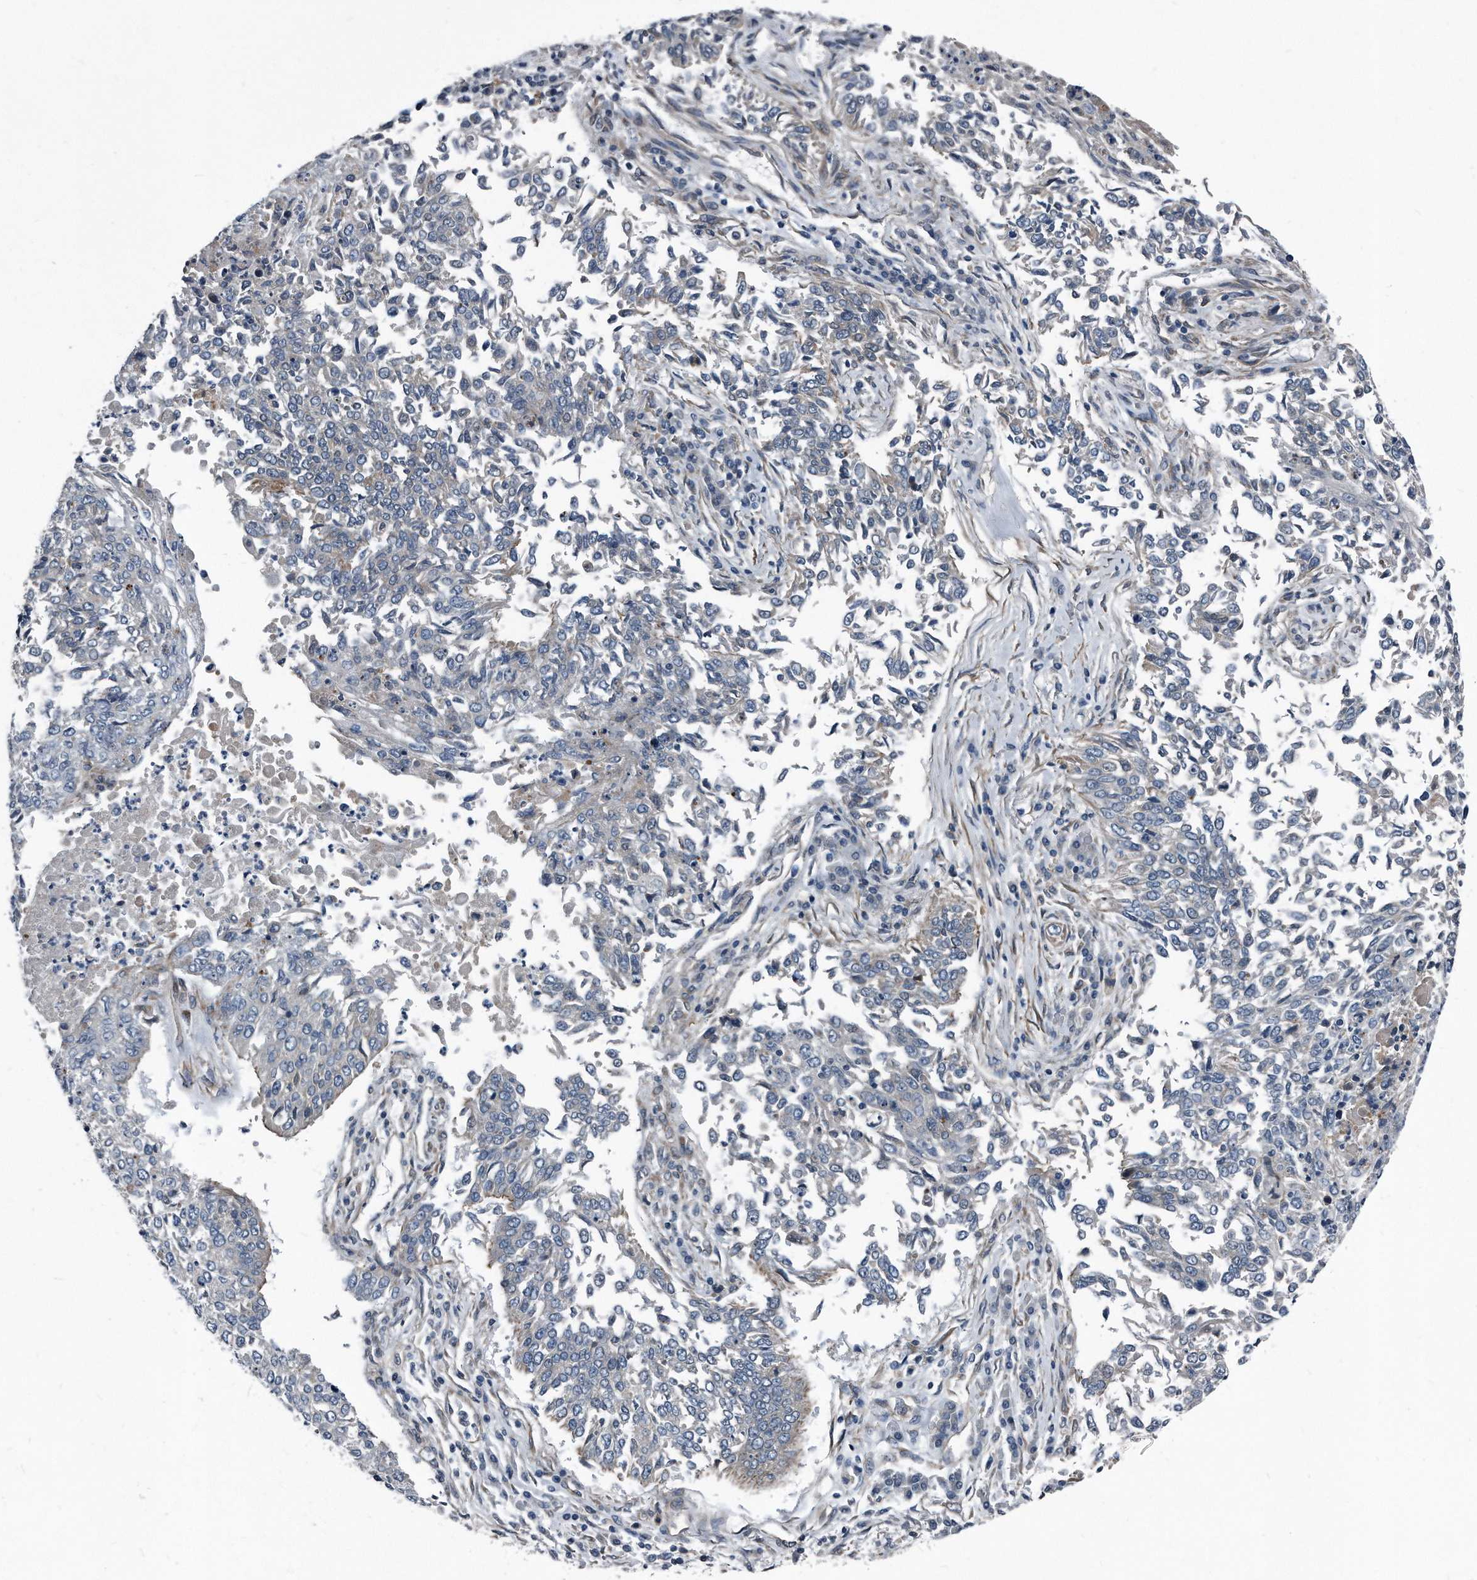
{"staining": {"intensity": "negative", "quantity": "none", "location": "none"}, "tissue": "lung cancer", "cell_type": "Tumor cells", "image_type": "cancer", "snomed": [{"axis": "morphology", "description": "Normal tissue, NOS"}, {"axis": "morphology", "description": "Squamous cell carcinoma, NOS"}, {"axis": "topography", "description": "Cartilage tissue"}, {"axis": "topography", "description": "Bronchus"}, {"axis": "topography", "description": "Lung"}, {"axis": "topography", "description": "Peripheral nerve tissue"}], "caption": "Tumor cells show no significant positivity in squamous cell carcinoma (lung).", "gene": "PLEC", "patient": {"sex": "female", "age": 49}}